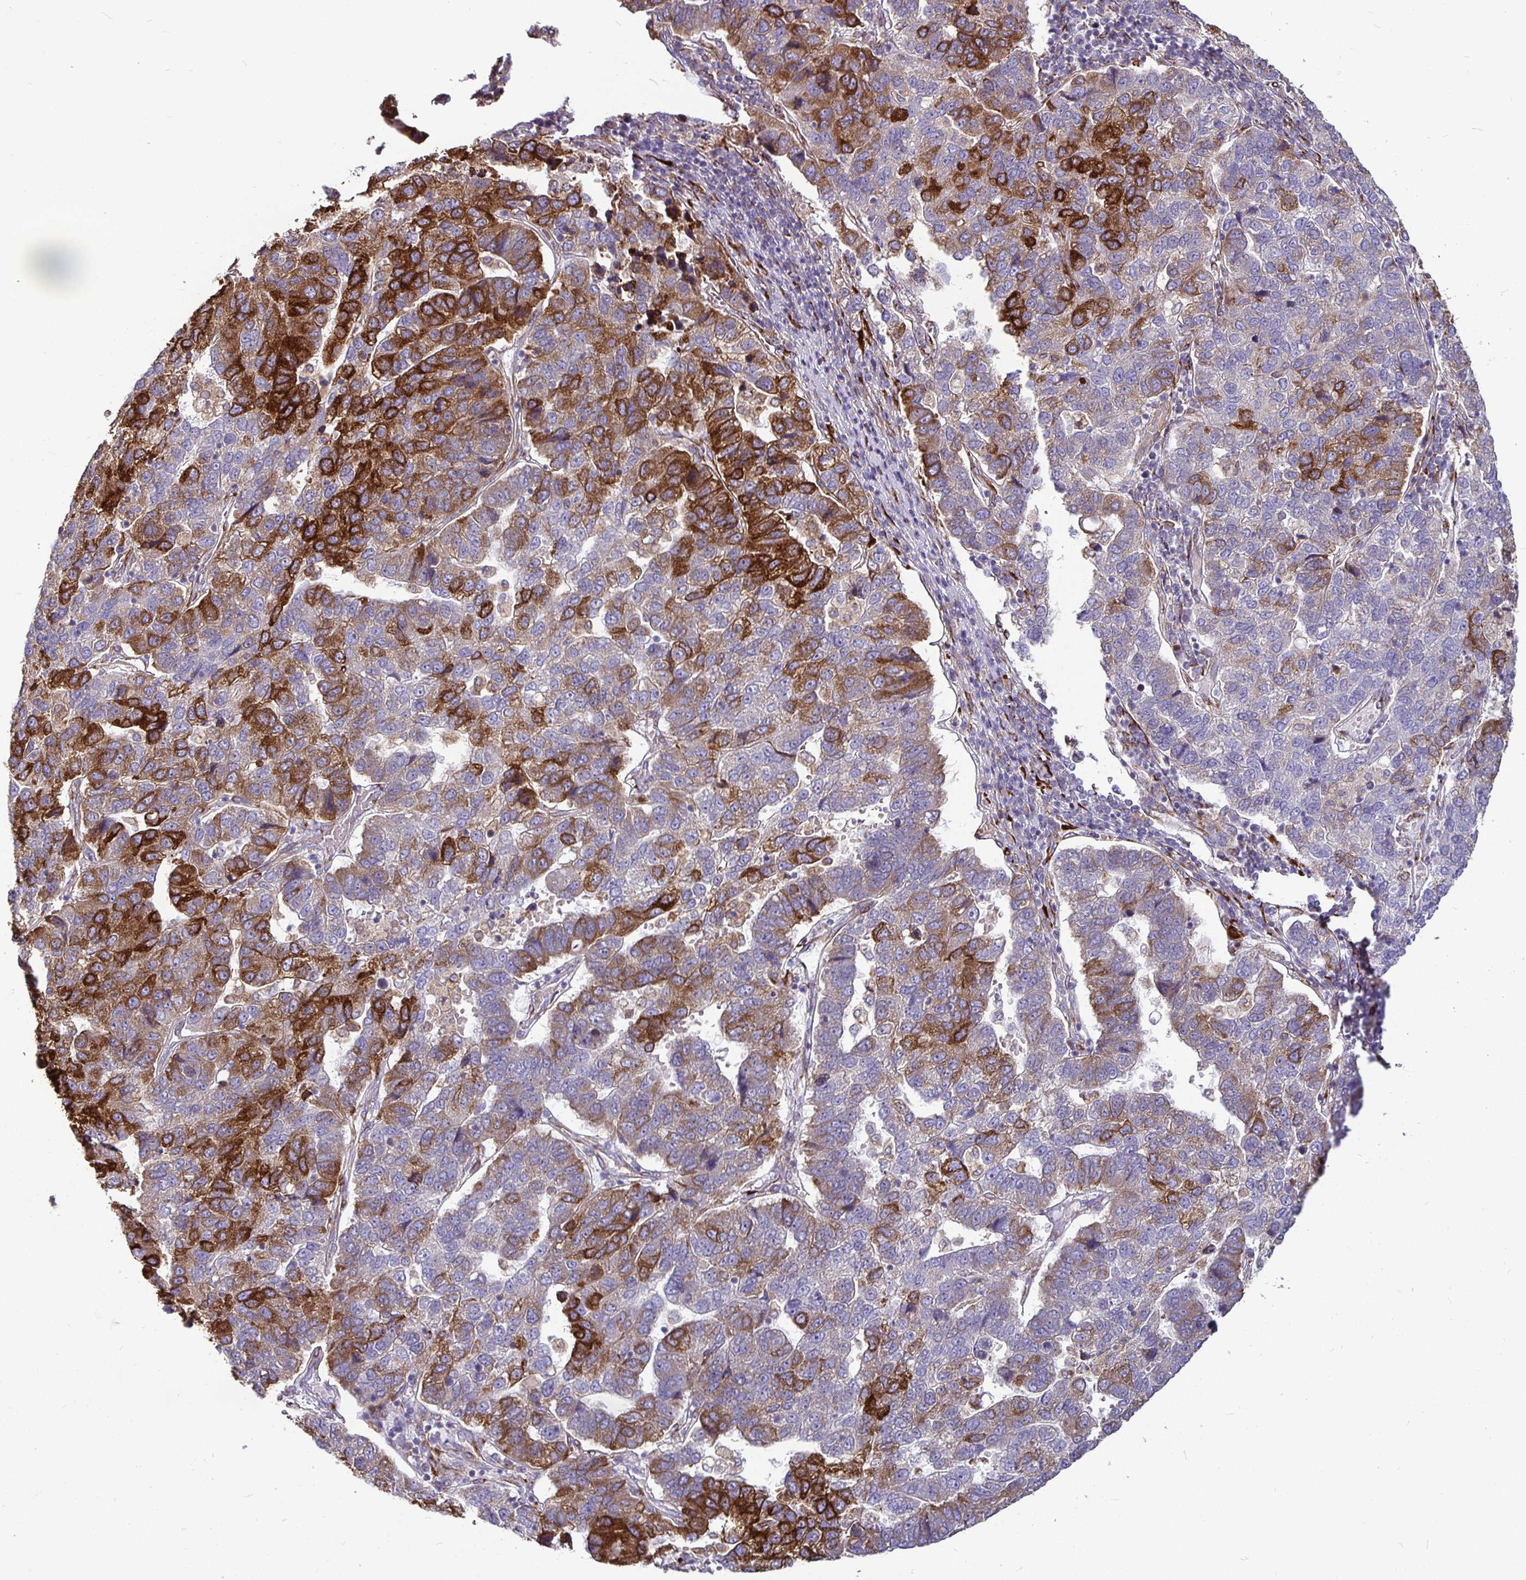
{"staining": {"intensity": "strong", "quantity": "25%-75%", "location": "cytoplasmic/membranous"}, "tissue": "pancreatic cancer", "cell_type": "Tumor cells", "image_type": "cancer", "snomed": [{"axis": "morphology", "description": "Adenocarcinoma, NOS"}, {"axis": "topography", "description": "Pancreas"}], "caption": "Protein expression analysis of pancreatic adenocarcinoma reveals strong cytoplasmic/membranous positivity in about 25%-75% of tumor cells.", "gene": "P4HA2", "patient": {"sex": "female", "age": 61}}